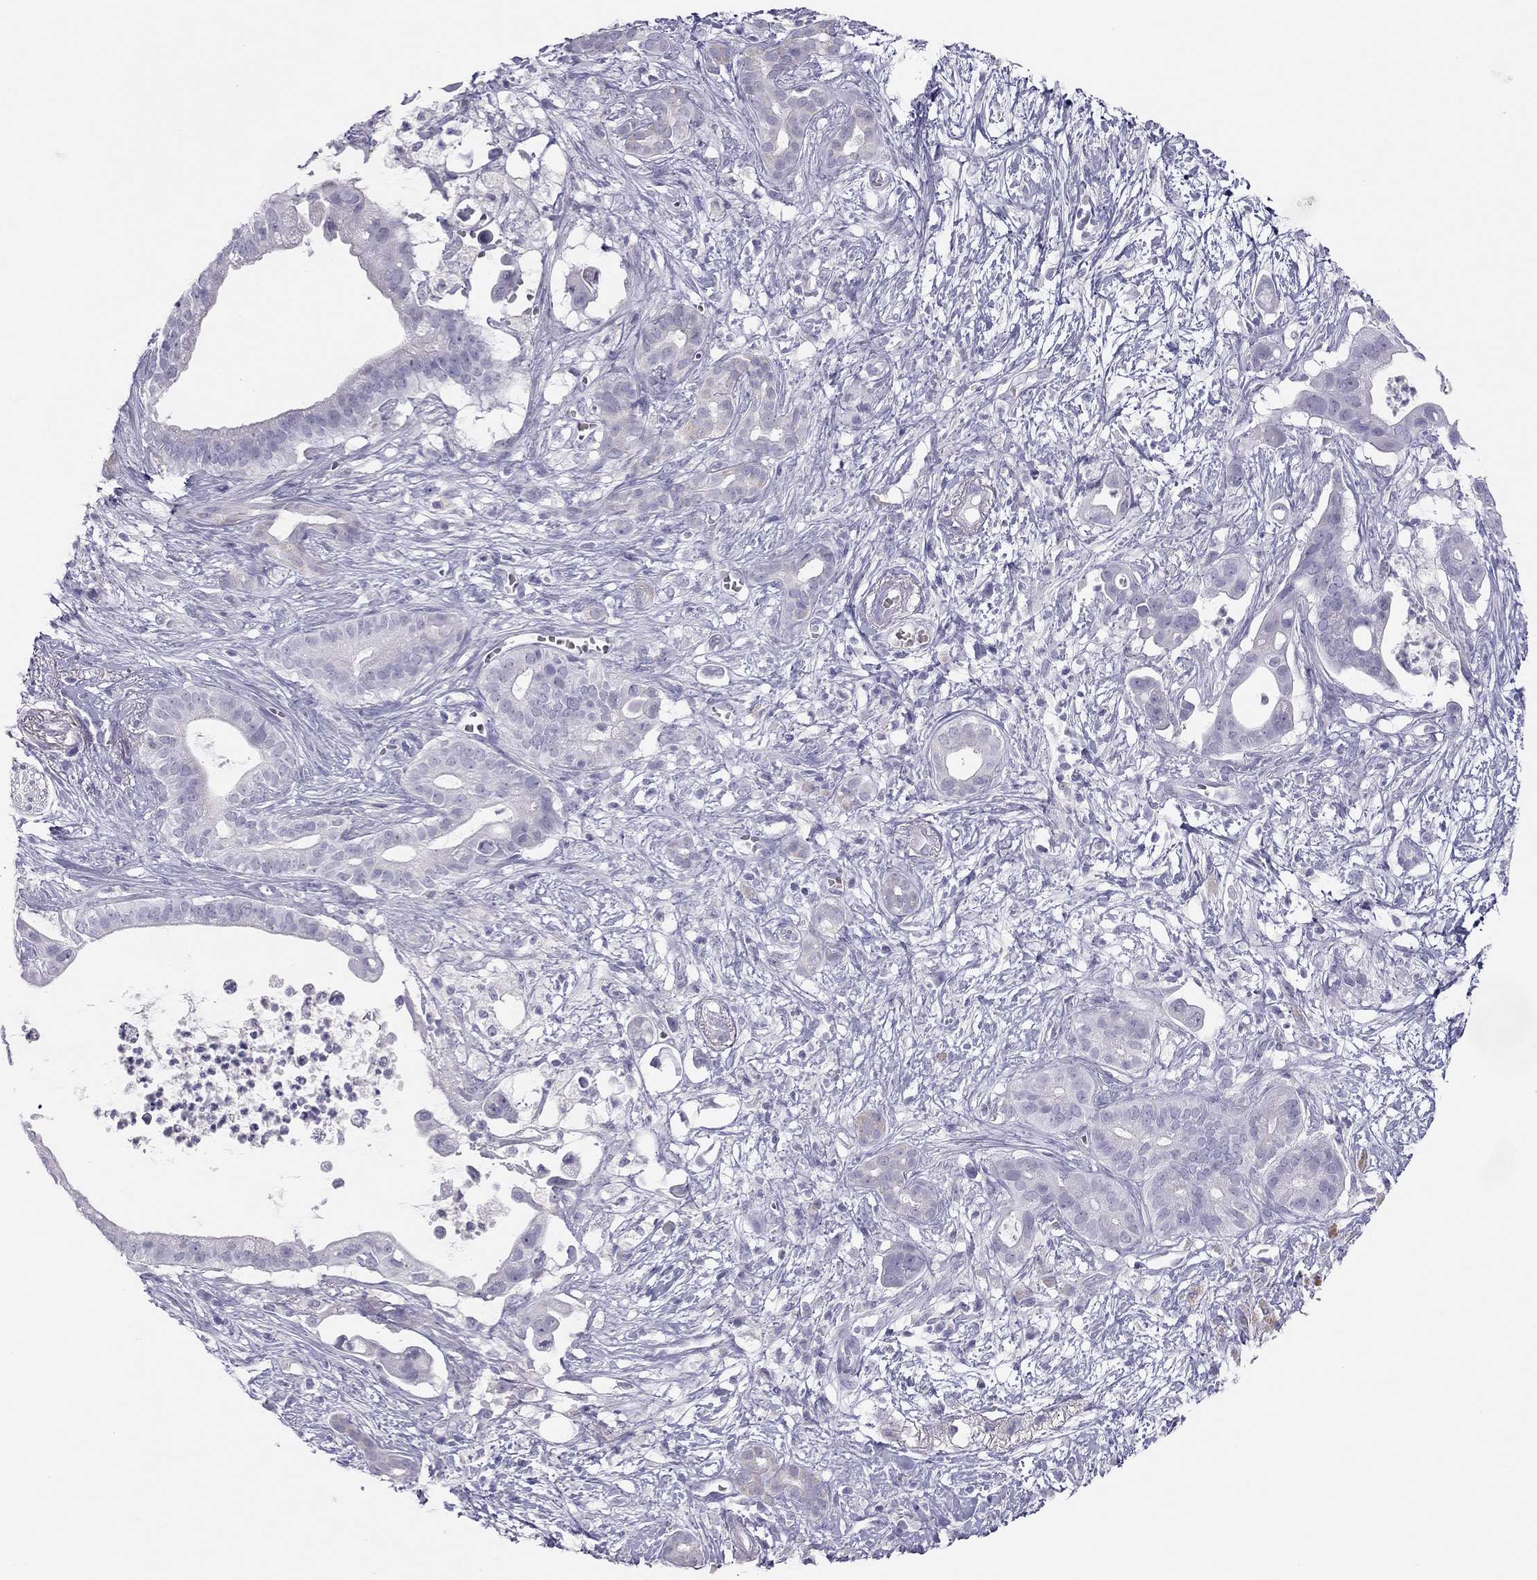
{"staining": {"intensity": "negative", "quantity": "none", "location": "none"}, "tissue": "pancreatic cancer", "cell_type": "Tumor cells", "image_type": "cancer", "snomed": [{"axis": "morphology", "description": "Adenocarcinoma, NOS"}, {"axis": "topography", "description": "Pancreas"}], "caption": "This is a micrograph of immunohistochemistry staining of pancreatic cancer (adenocarcinoma), which shows no staining in tumor cells.", "gene": "SPATA12", "patient": {"sex": "male", "age": 61}}